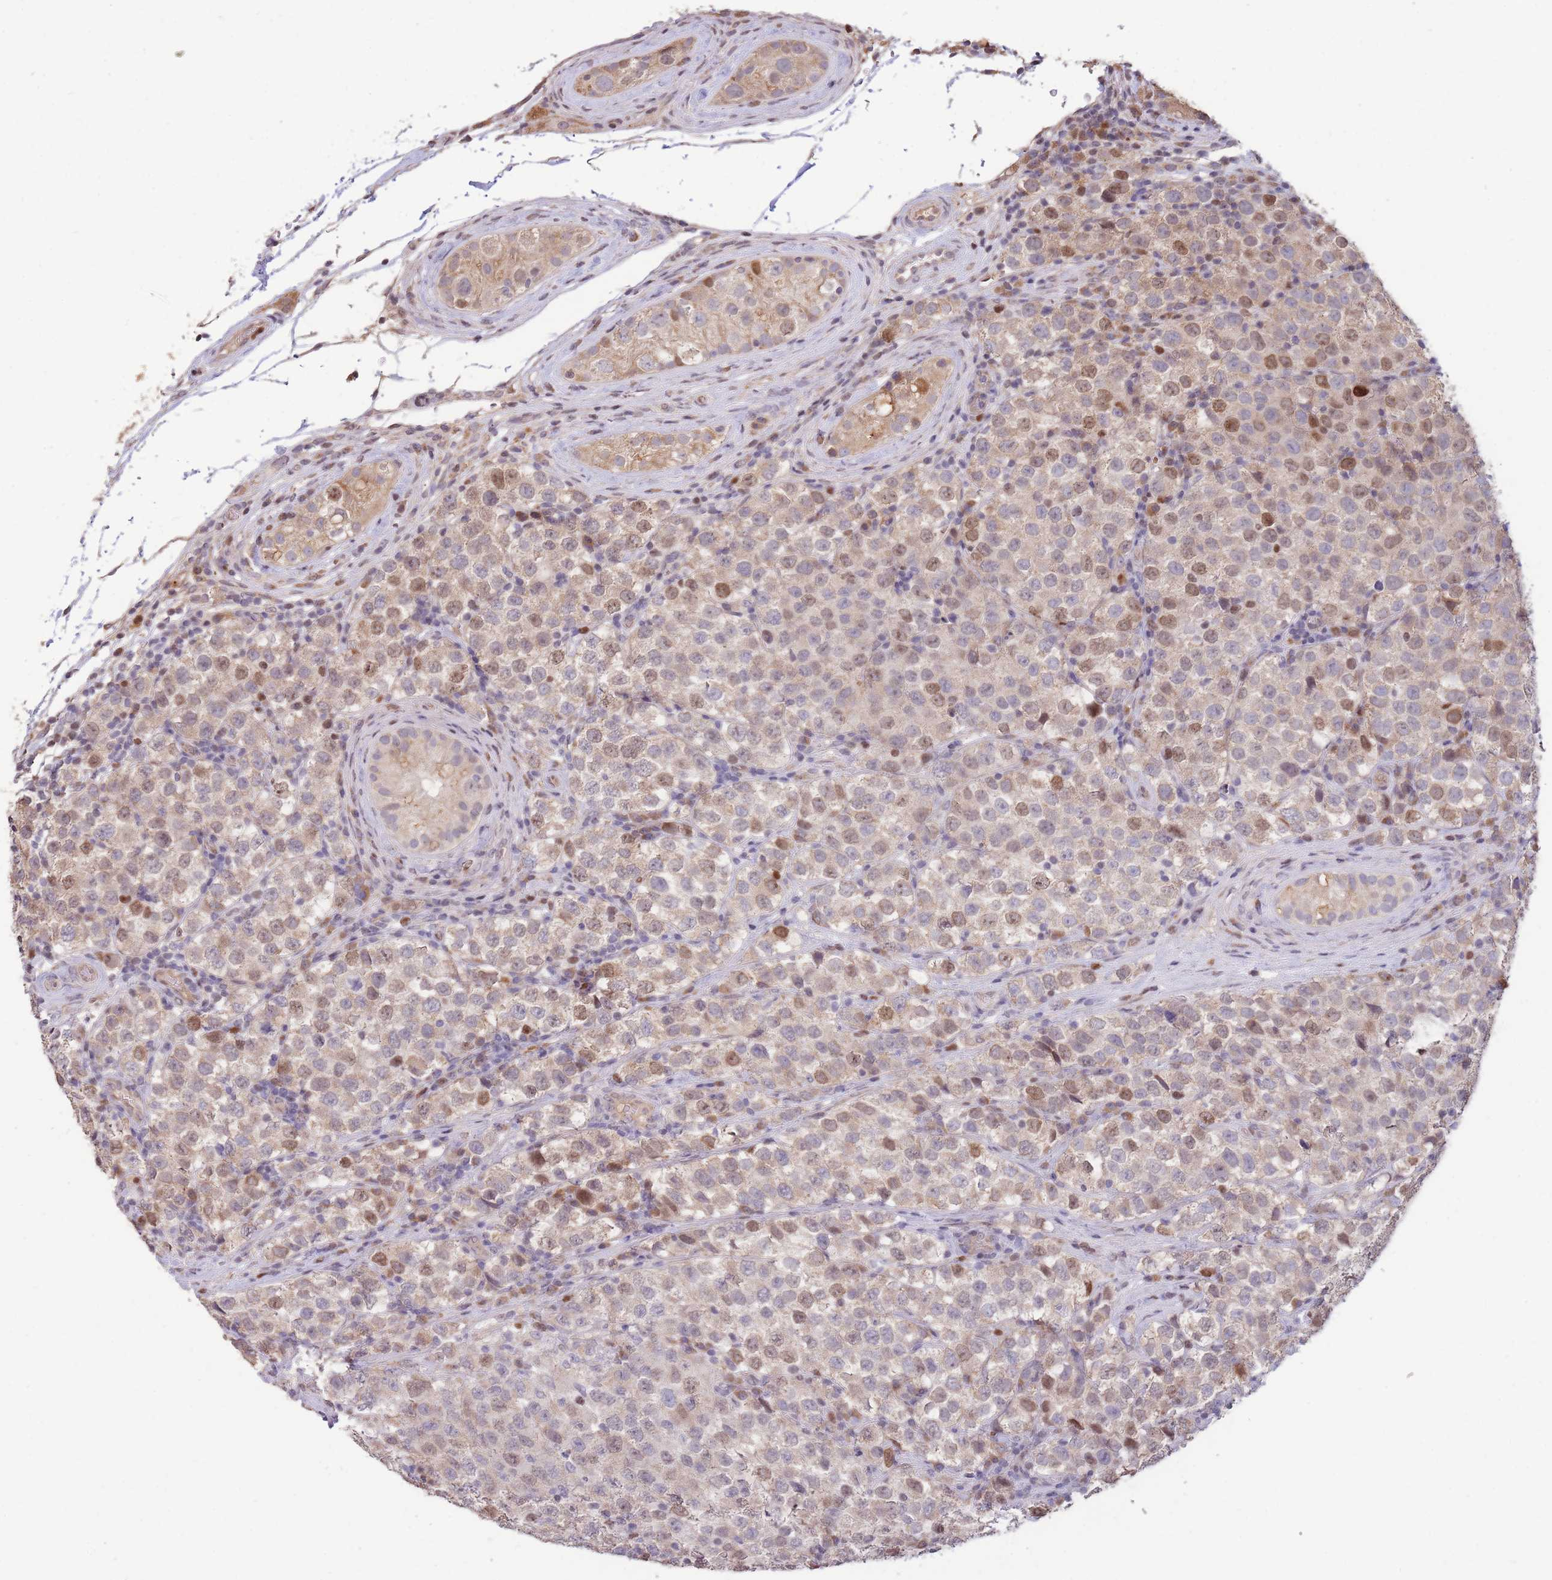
{"staining": {"intensity": "moderate", "quantity": "<25%", "location": "nuclear"}, "tissue": "testis cancer", "cell_type": "Tumor cells", "image_type": "cancer", "snomed": [{"axis": "morphology", "description": "Seminoma, NOS"}, {"axis": "topography", "description": "Testis"}], "caption": "Testis seminoma tissue reveals moderate nuclear expression in approximately <25% of tumor cells, visualized by immunohistochemistry.", "gene": "RGS14", "patient": {"sex": "male", "age": 34}}